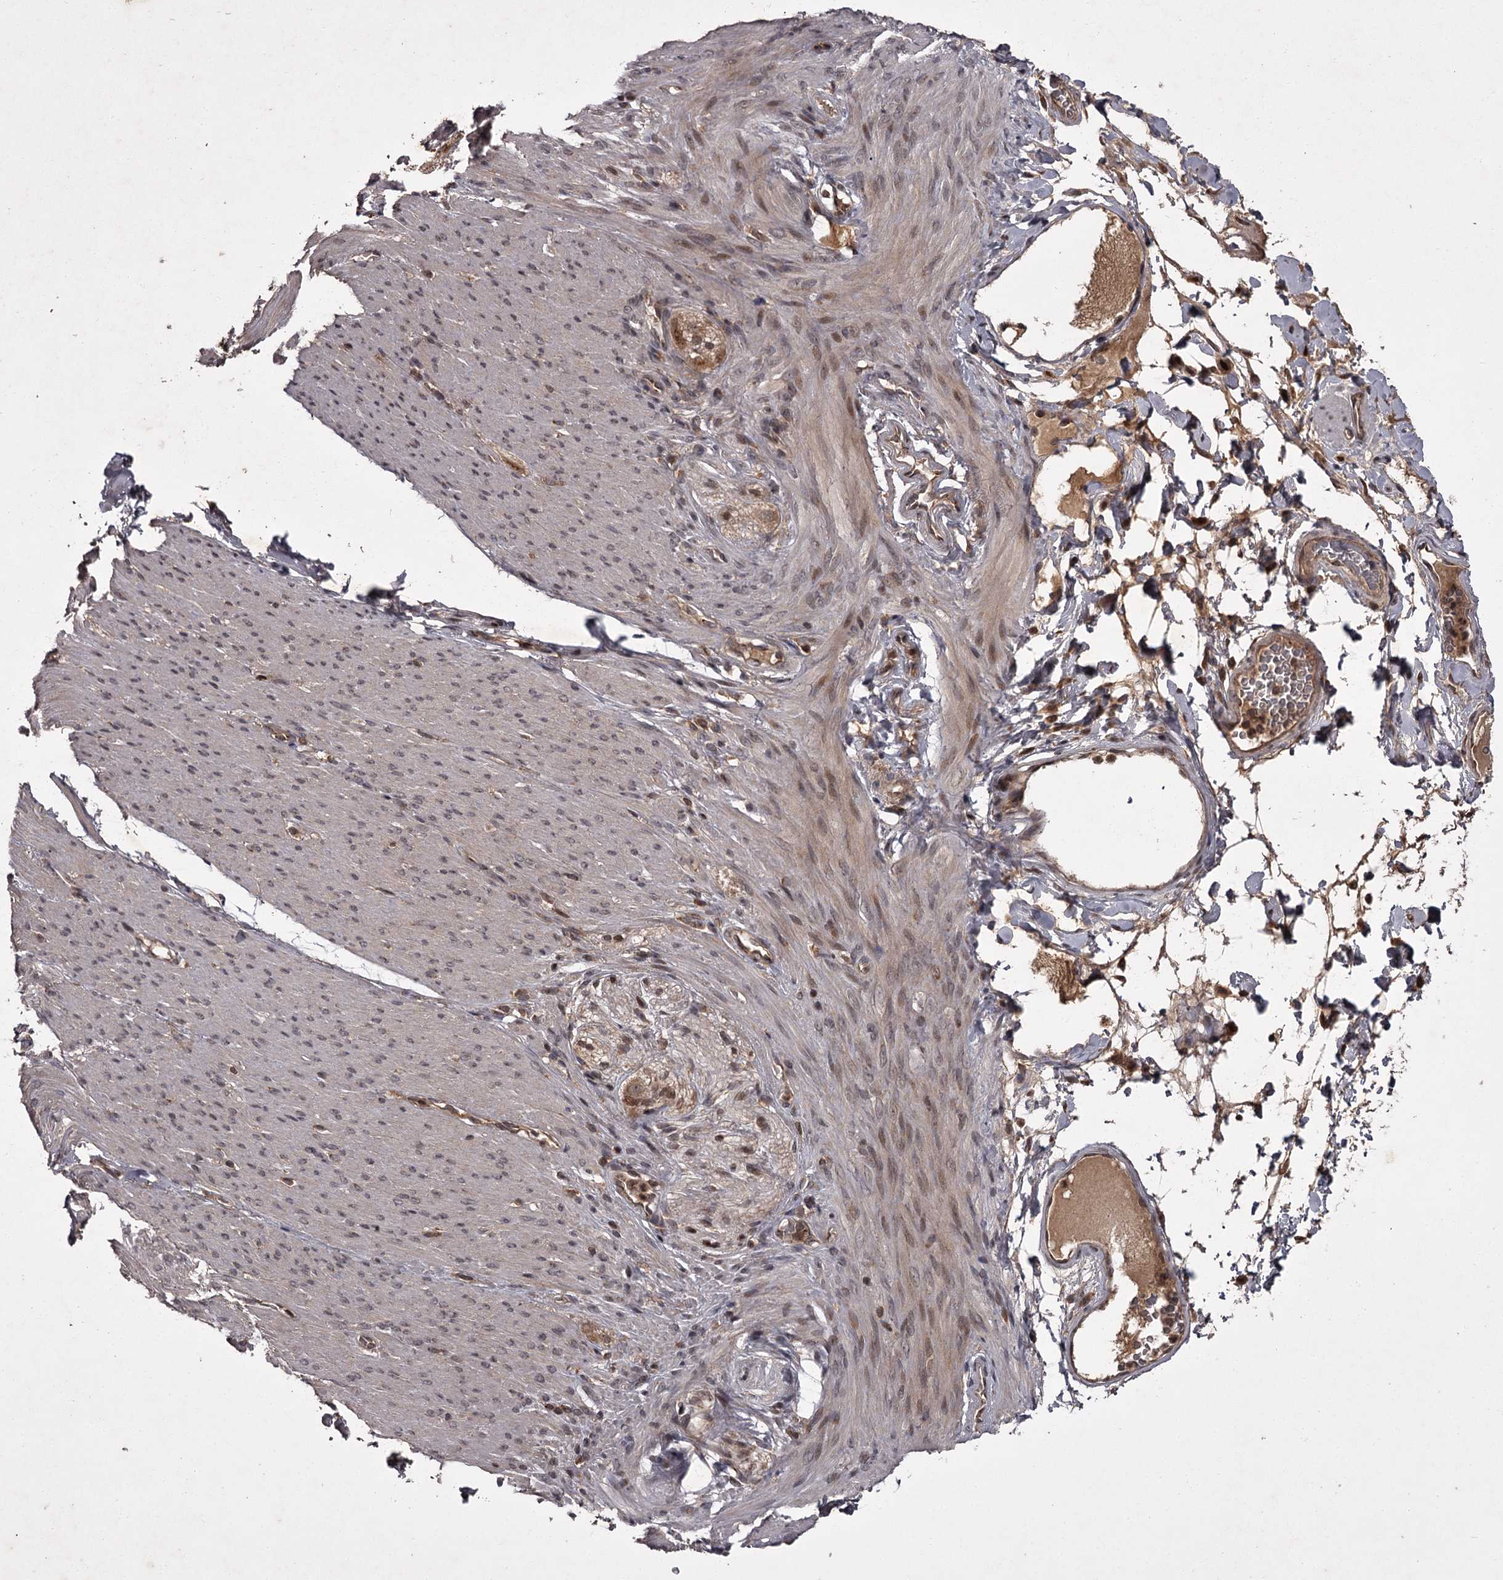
{"staining": {"intensity": "weak", "quantity": ">75%", "location": "cytoplasmic/membranous"}, "tissue": "adipose tissue", "cell_type": "Adipocytes", "image_type": "normal", "snomed": [{"axis": "morphology", "description": "Normal tissue, NOS"}, {"axis": "topography", "description": "Colon"}, {"axis": "topography", "description": "Peripheral nerve tissue"}], "caption": "Weak cytoplasmic/membranous protein staining is seen in approximately >75% of adipocytes in adipose tissue. The staining was performed using DAB to visualize the protein expression in brown, while the nuclei were stained in blue with hematoxylin (Magnification: 20x).", "gene": "TBC1D23", "patient": {"sex": "female", "age": 61}}